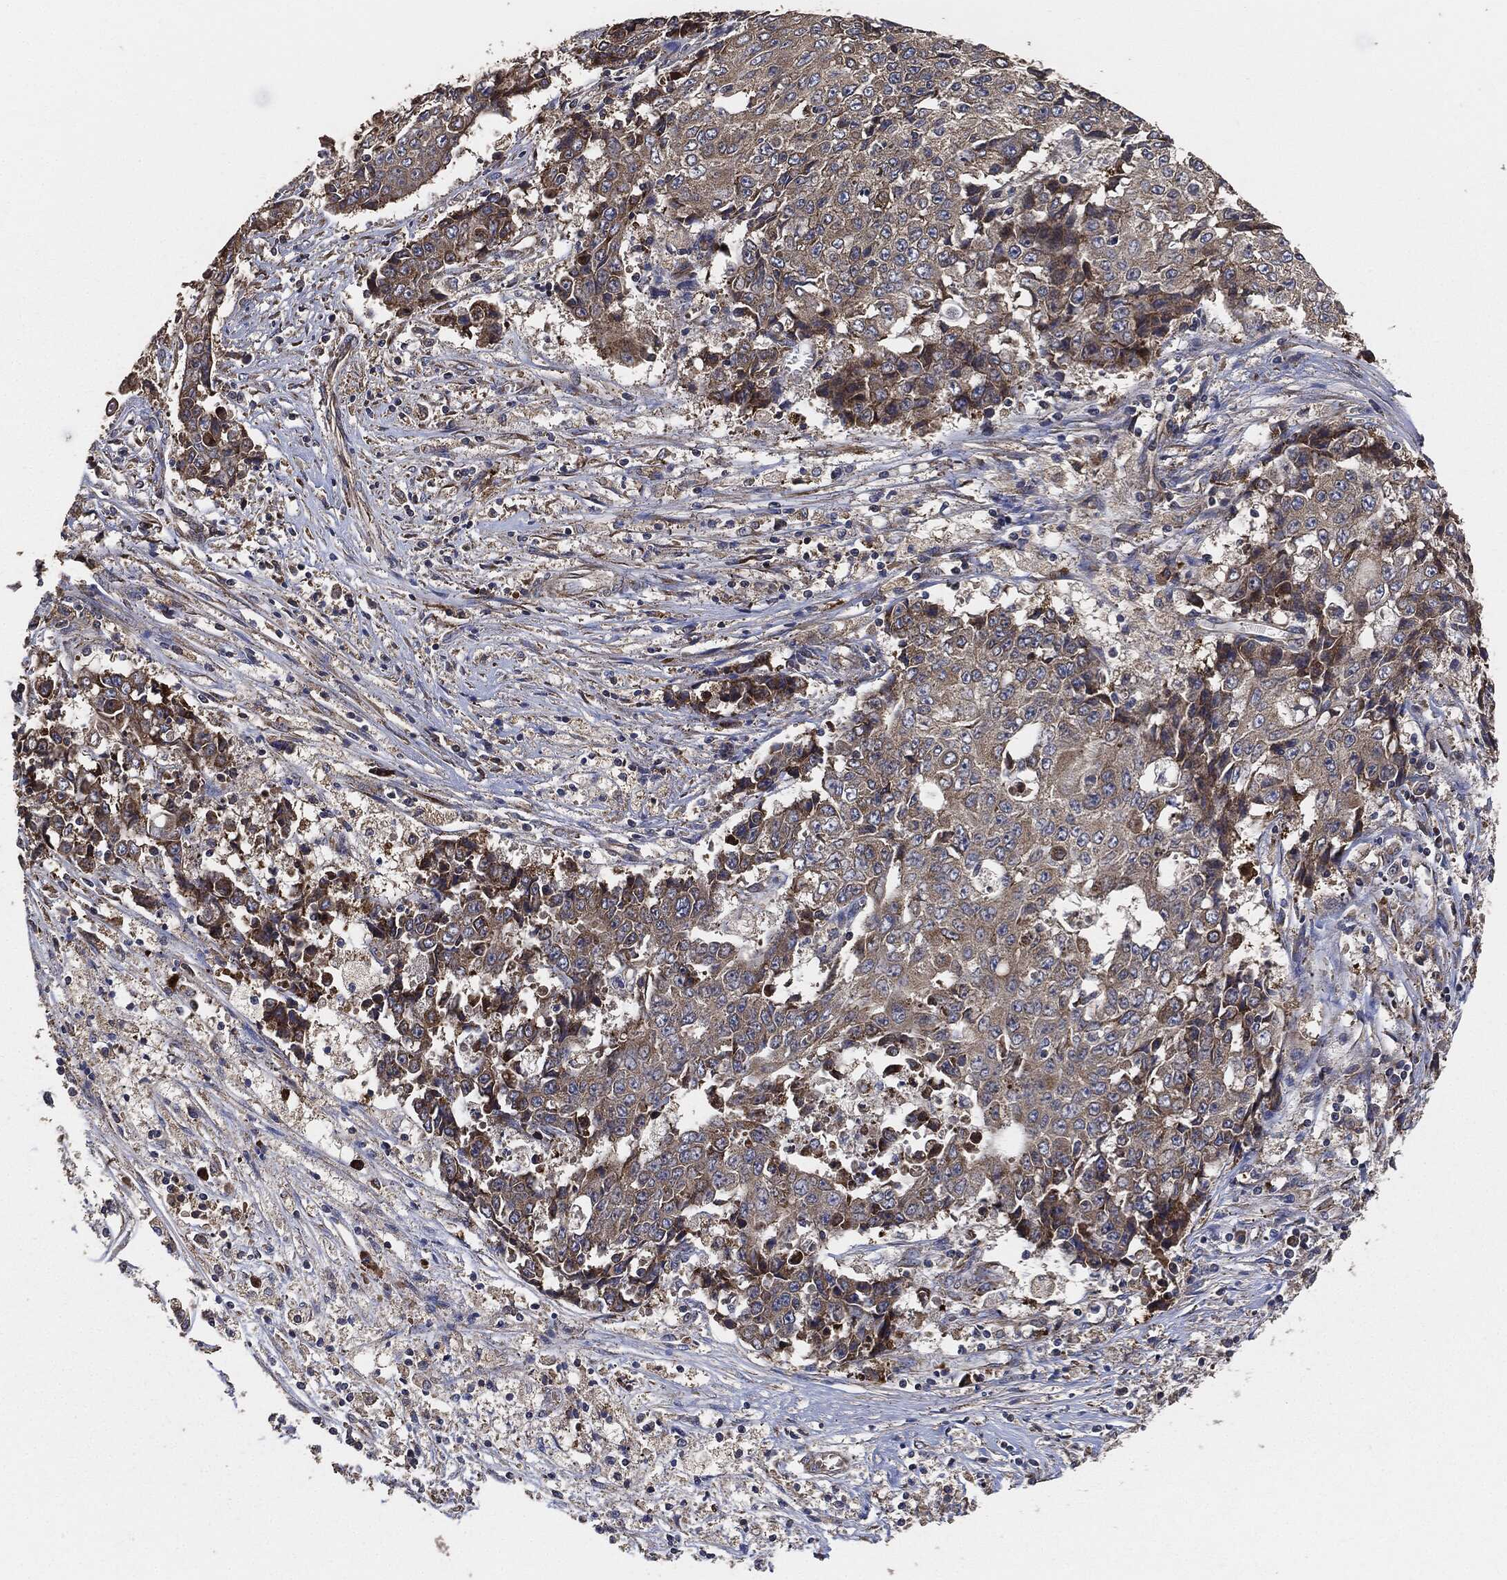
{"staining": {"intensity": "moderate", "quantity": "25%-75%", "location": "cytoplasmic/membranous"}, "tissue": "ovarian cancer", "cell_type": "Tumor cells", "image_type": "cancer", "snomed": [{"axis": "morphology", "description": "Carcinoma, endometroid"}, {"axis": "topography", "description": "Ovary"}], "caption": "Ovarian cancer stained with a protein marker shows moderate staining in tumor cells.", "gene": "STK3", "patient": {"sex": "female", "age": 42}}